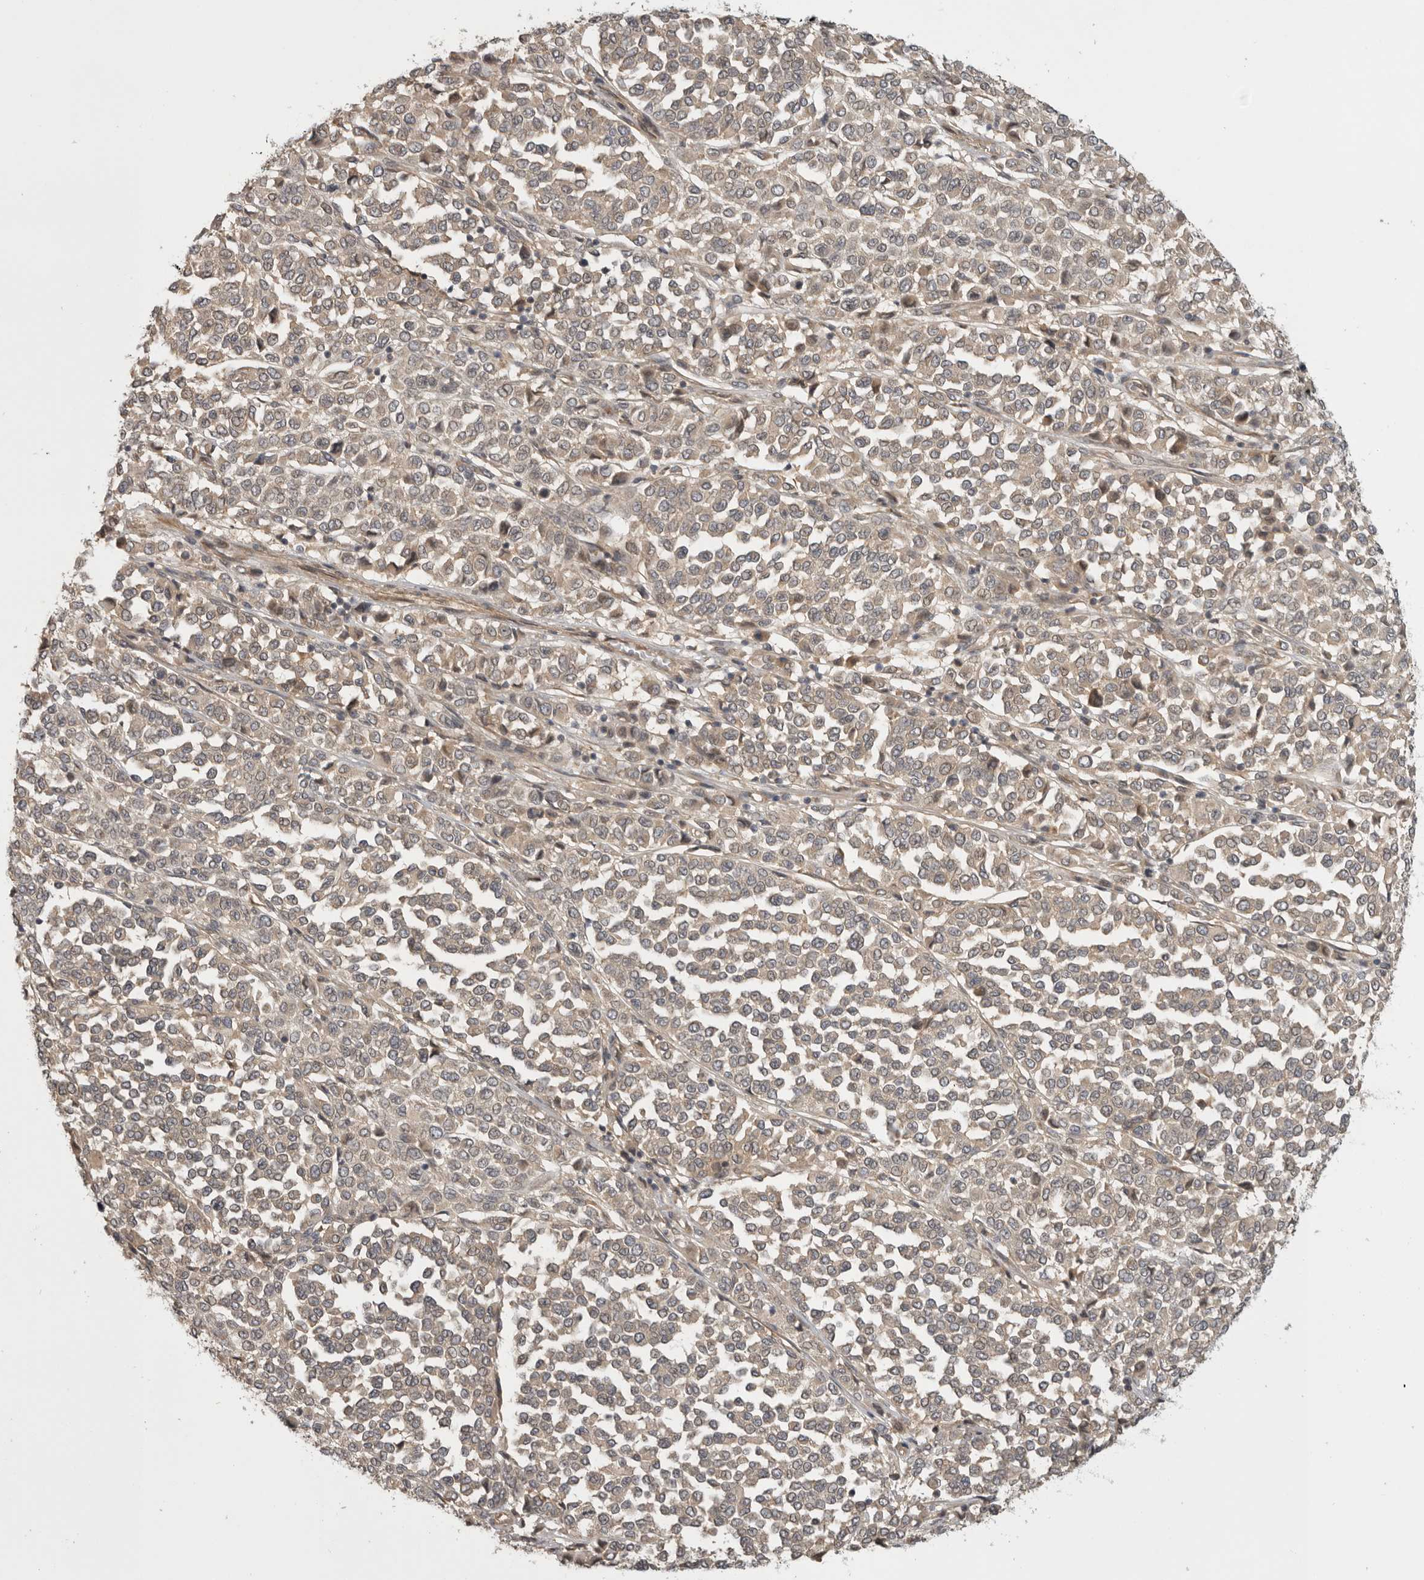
{"staining": {"intensity": "weak", "quantity": "<25%", "location": "cytoplasmic/membranous"}, "tissue": "melanoma", "cell_type": "Tumor cells", "image_type": "cancer", "snomed": [{"axis": "morphology", "description": "Malignant melanoma, Metastatic site"}, {"axis": "topography", "description": "Pancreas"}], "caption": "An immunohistochemistry (IHC) image of melanoma is shown. There is no staining in tumor cells of melanoma. The staining is performed using DAB (3,3'-diaminobenzidine) brown chromogen with nuclei counter-stained in using hematoxylin.", "gene": "CUEDC1", "patient": {"sex": "female", "age": 30}}